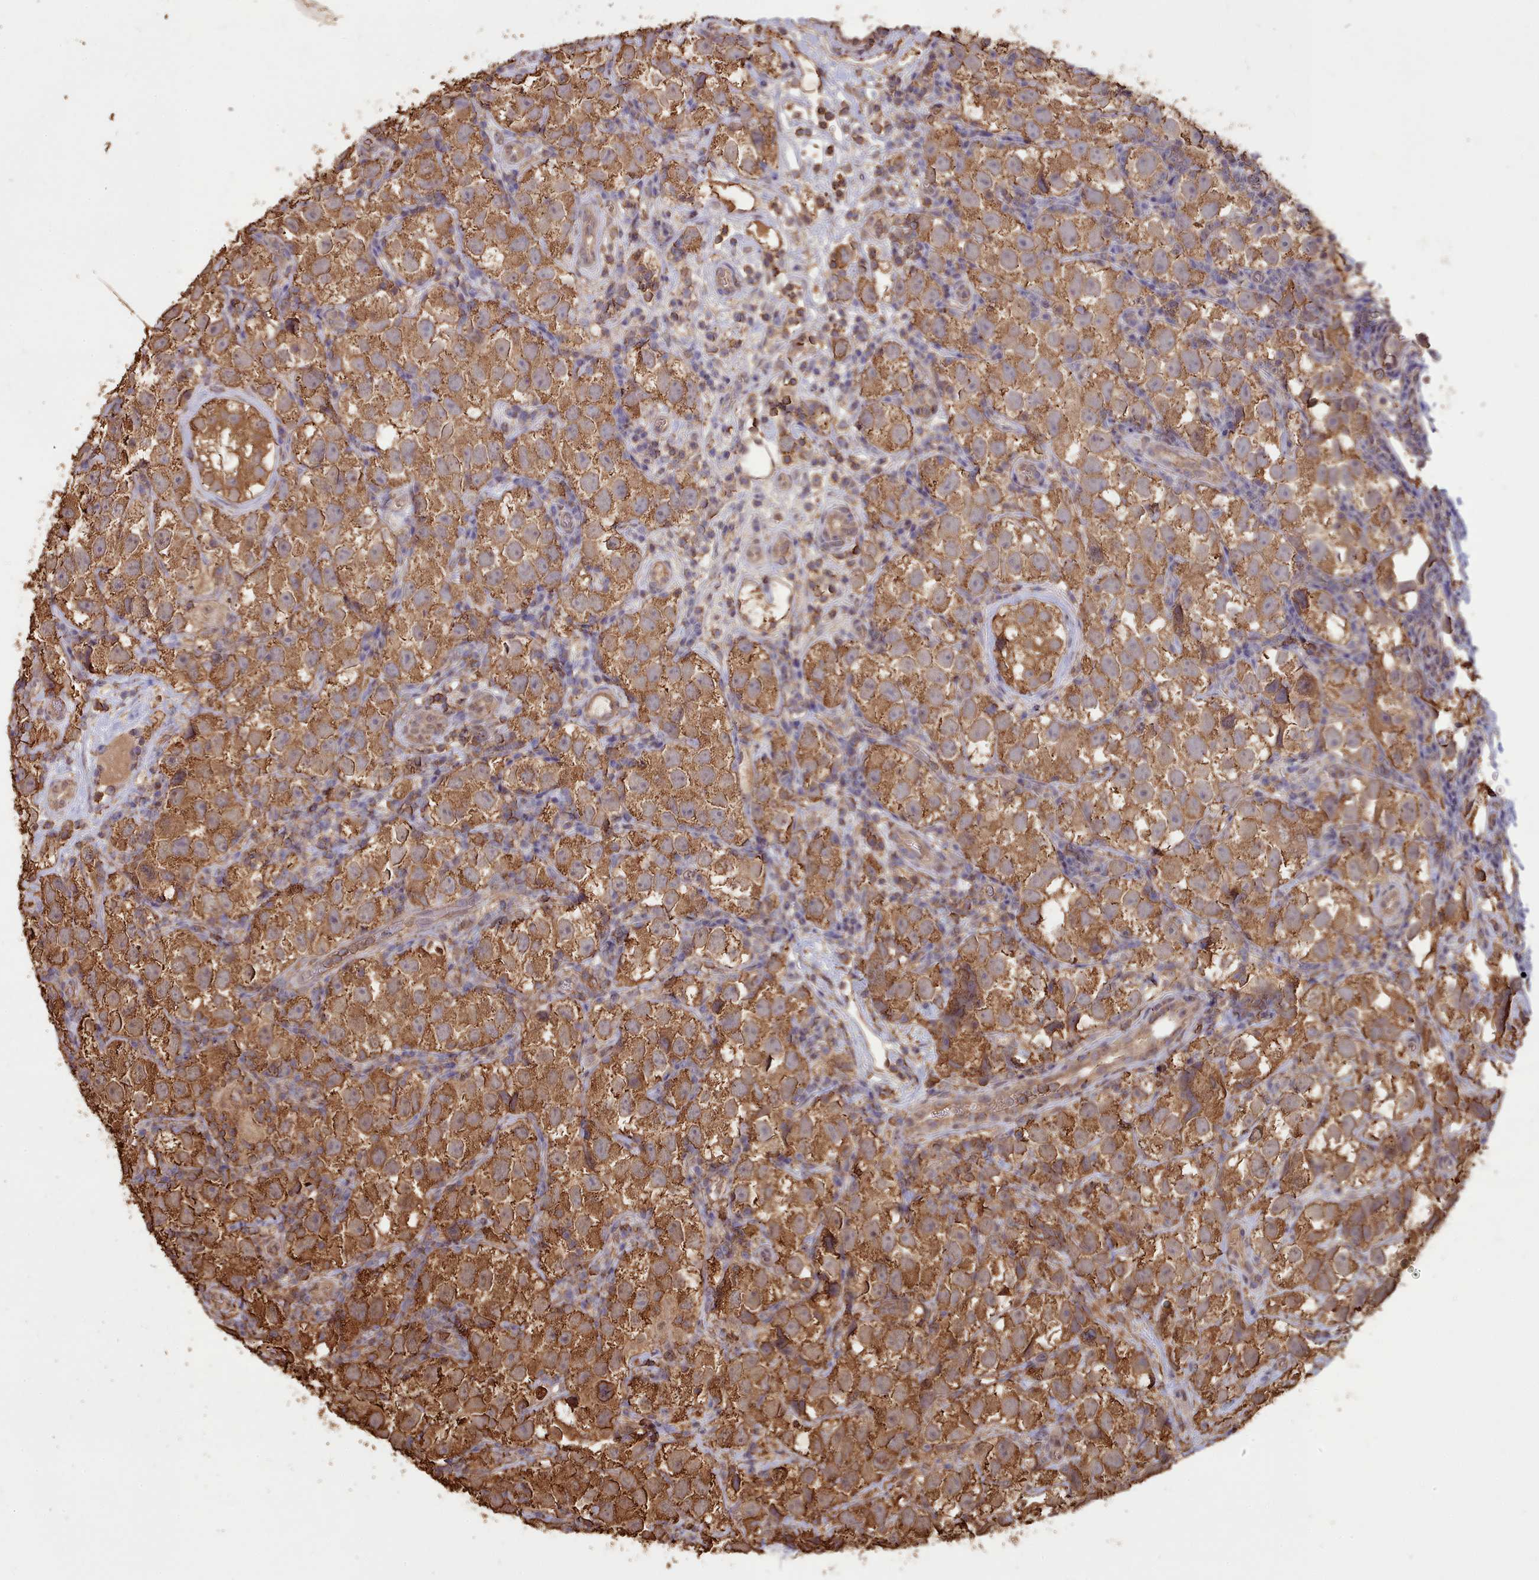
{"staining": {"intensity": "strong", "quantity": ">75%", "location": "cytoplasmic/membranous"}, "tissue": "testis cancer", "cell_type": "Tumor cells", "image_type": "cancer", "snomed": [{"axis": "morphology", "description": "Seminoma, NOS"}, {"axis": "topography", "description": "Testis"}], "caption": "Immunohistochemistry photomicrograph of neoplastic tissue: testis seminoma stained using immunohistochemistry shows high levels of strong protein expression localized specifically in the cytoplasmic/membranous of tumor cells, appearing as a cytoplasmic/membranous brown color.", "gene": "METRN", "patient": {"sex": "male", "age": 26}}